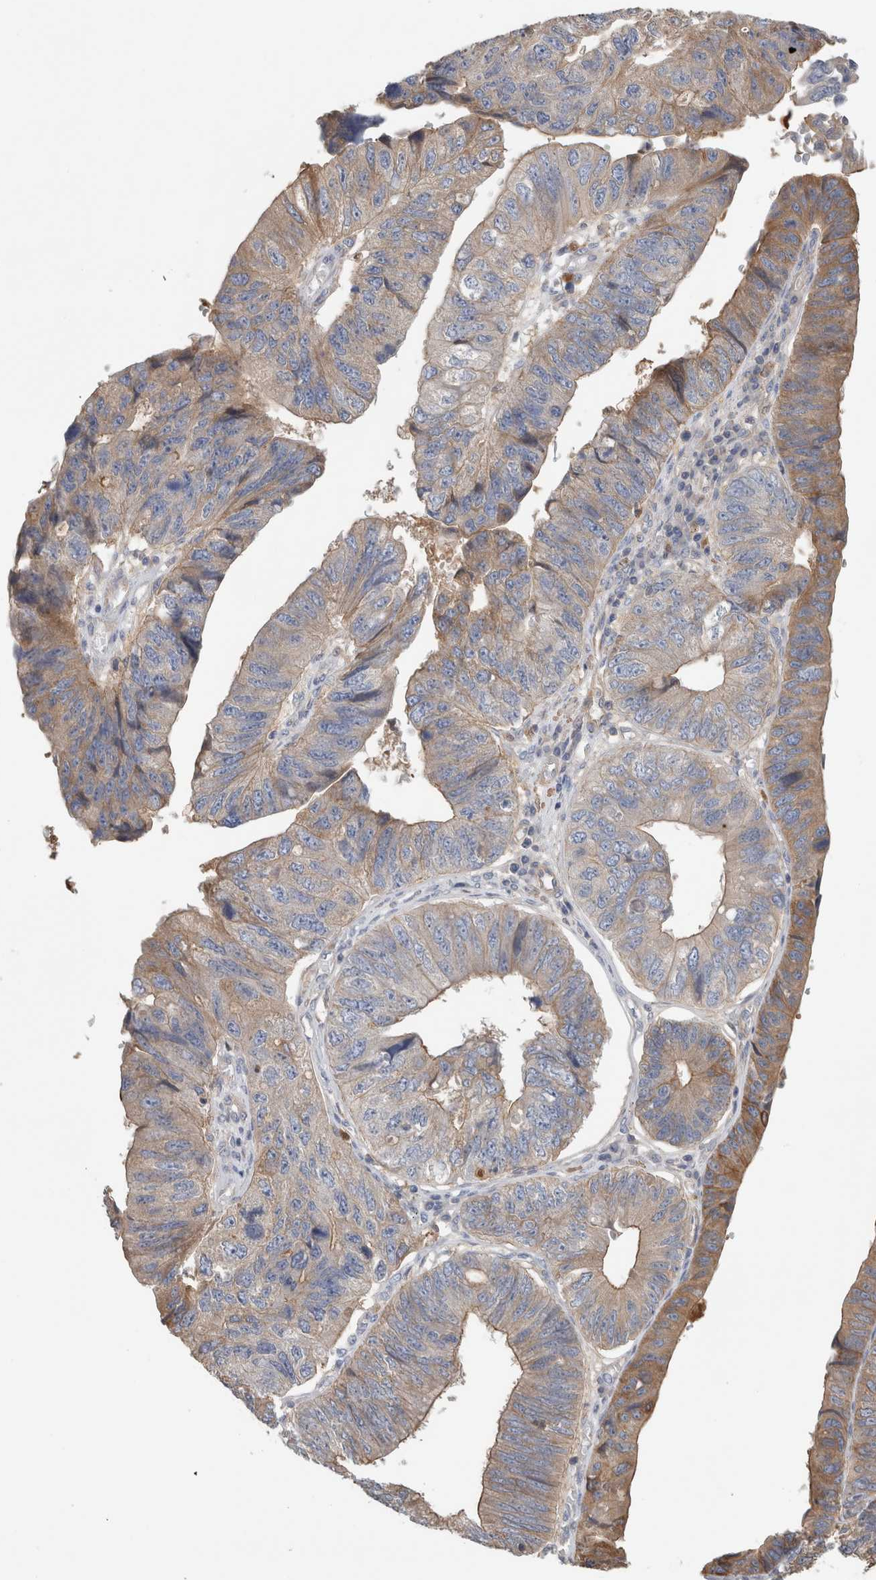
{"staining": {"intensity": "moderate", "quantity": "25%-75%", "location": "cytoplasmic/membranous"}, "tissue": "stomach cancer", "cell_type": "Tumor cells", "image_type": "cancer", "snomed": [{"axis": "morphology", "description": "Adenocarcinoma, NOS"}, {"axis": "topography", "description": "Stomach"}], "caption": "Stomach adenocarcinoma tissue shows moderate cytoplasmic/membranous positivity in about 25%-75% of tumor cells The protein is stained brown, and the nuclei are stained in blue (DAB (3,3'-diaminobenzidine) IHC with brightfield microscopy, high magnification).", "gene": "CFI", "patient": {"sex": "male", "age": 59}}